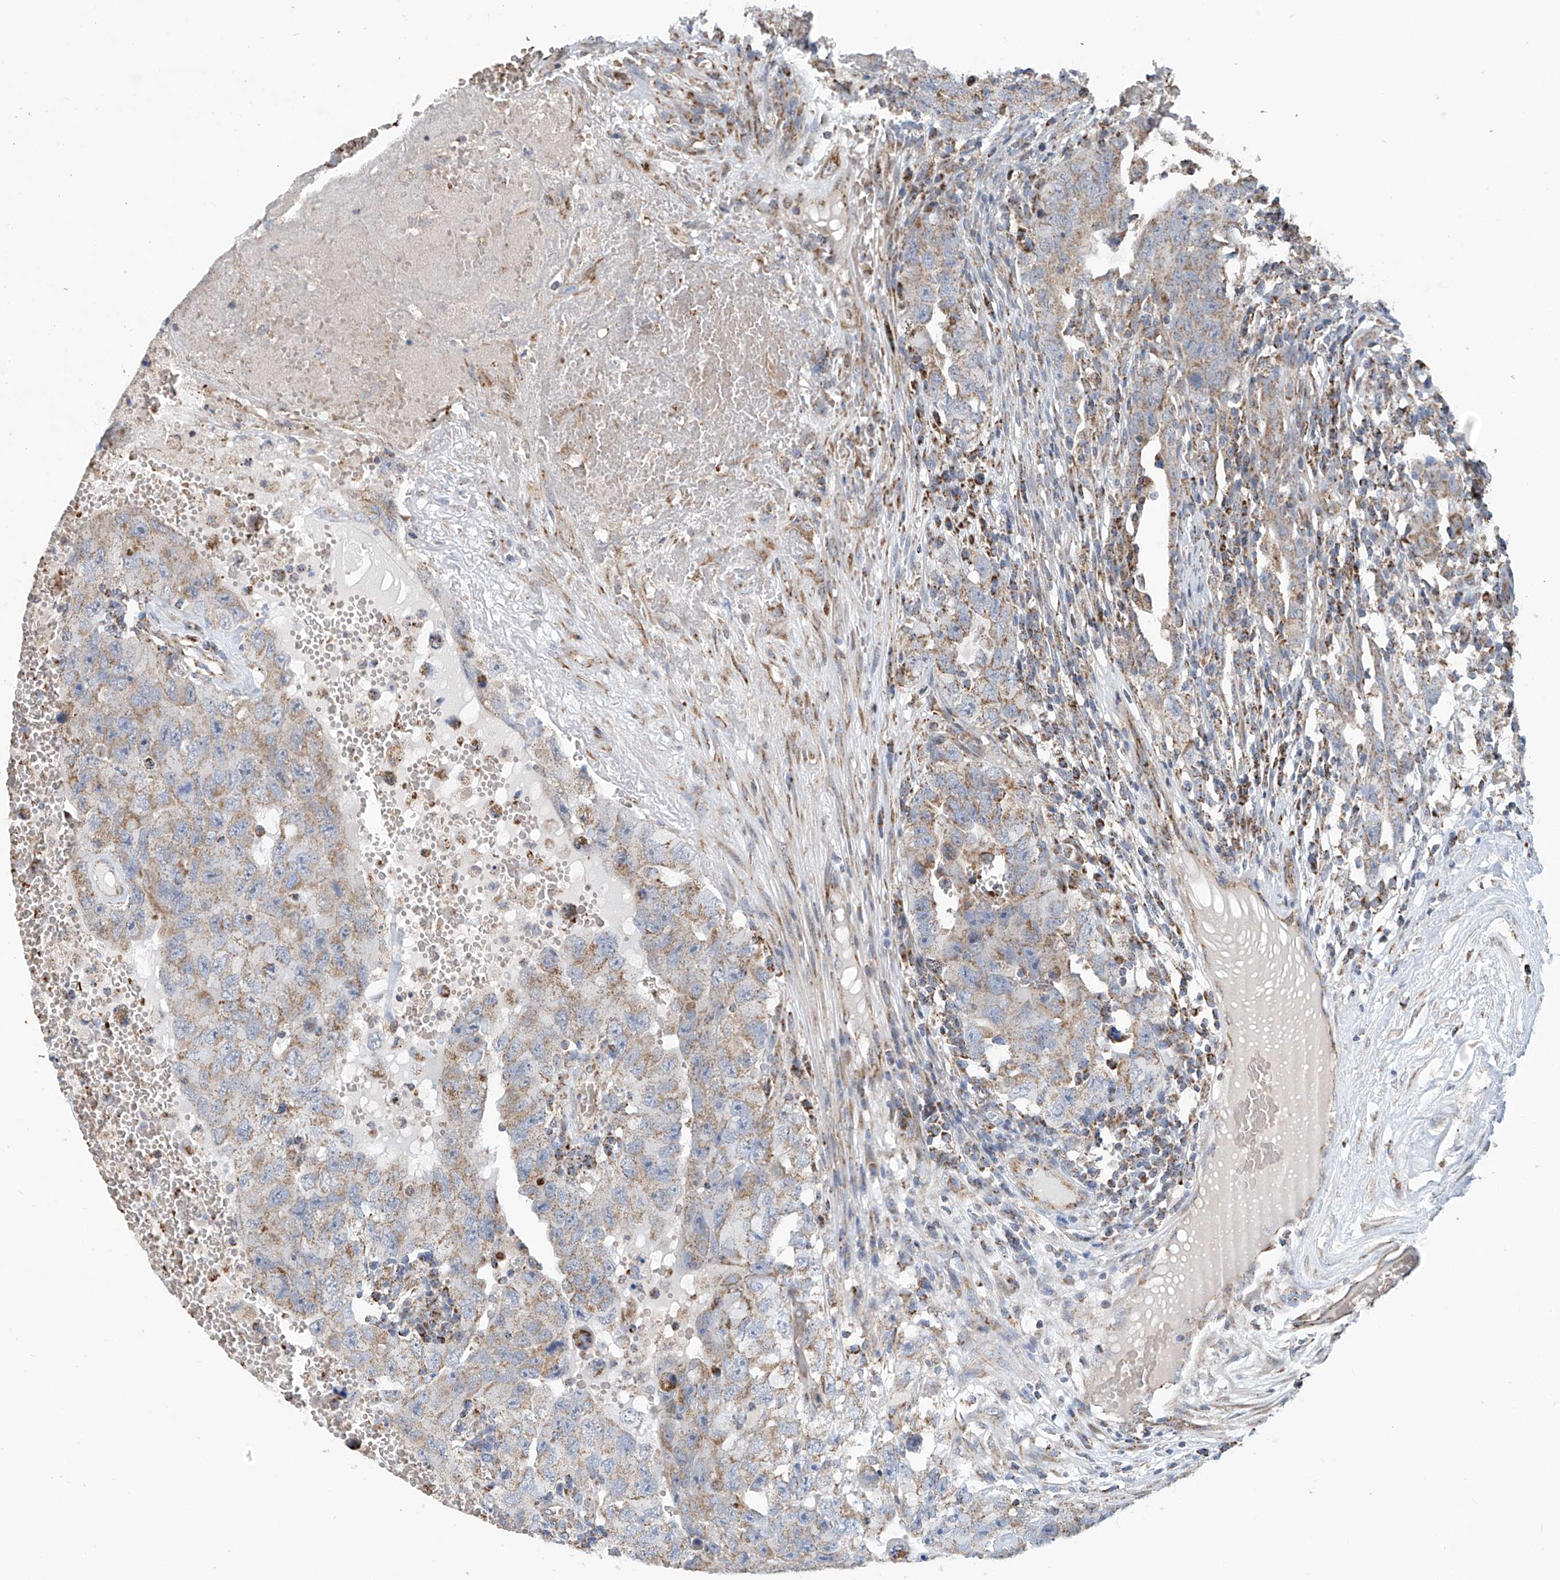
{"staining": {"intensity": "weak", "quantity": ">75%", "location": "cytoplasmic/membranous"}, "tissue": "testis cancer", "cell_type": "Tumor cells", "image_type": "cancer", "snomed": [{"axis": "morphology", "description": "Carcinoma, Embryonal, NOS"}, {"axis": "topography", "description": "Testis"}], "caption": "About >75% of tumor cells in human testis cancer demonstrate weak cytoplasmic/membranous protein positivity as visualized by brown immunohistochemical staining.", "gene": "COMMD1", "patient": {"sex": "male", "age": 26}}